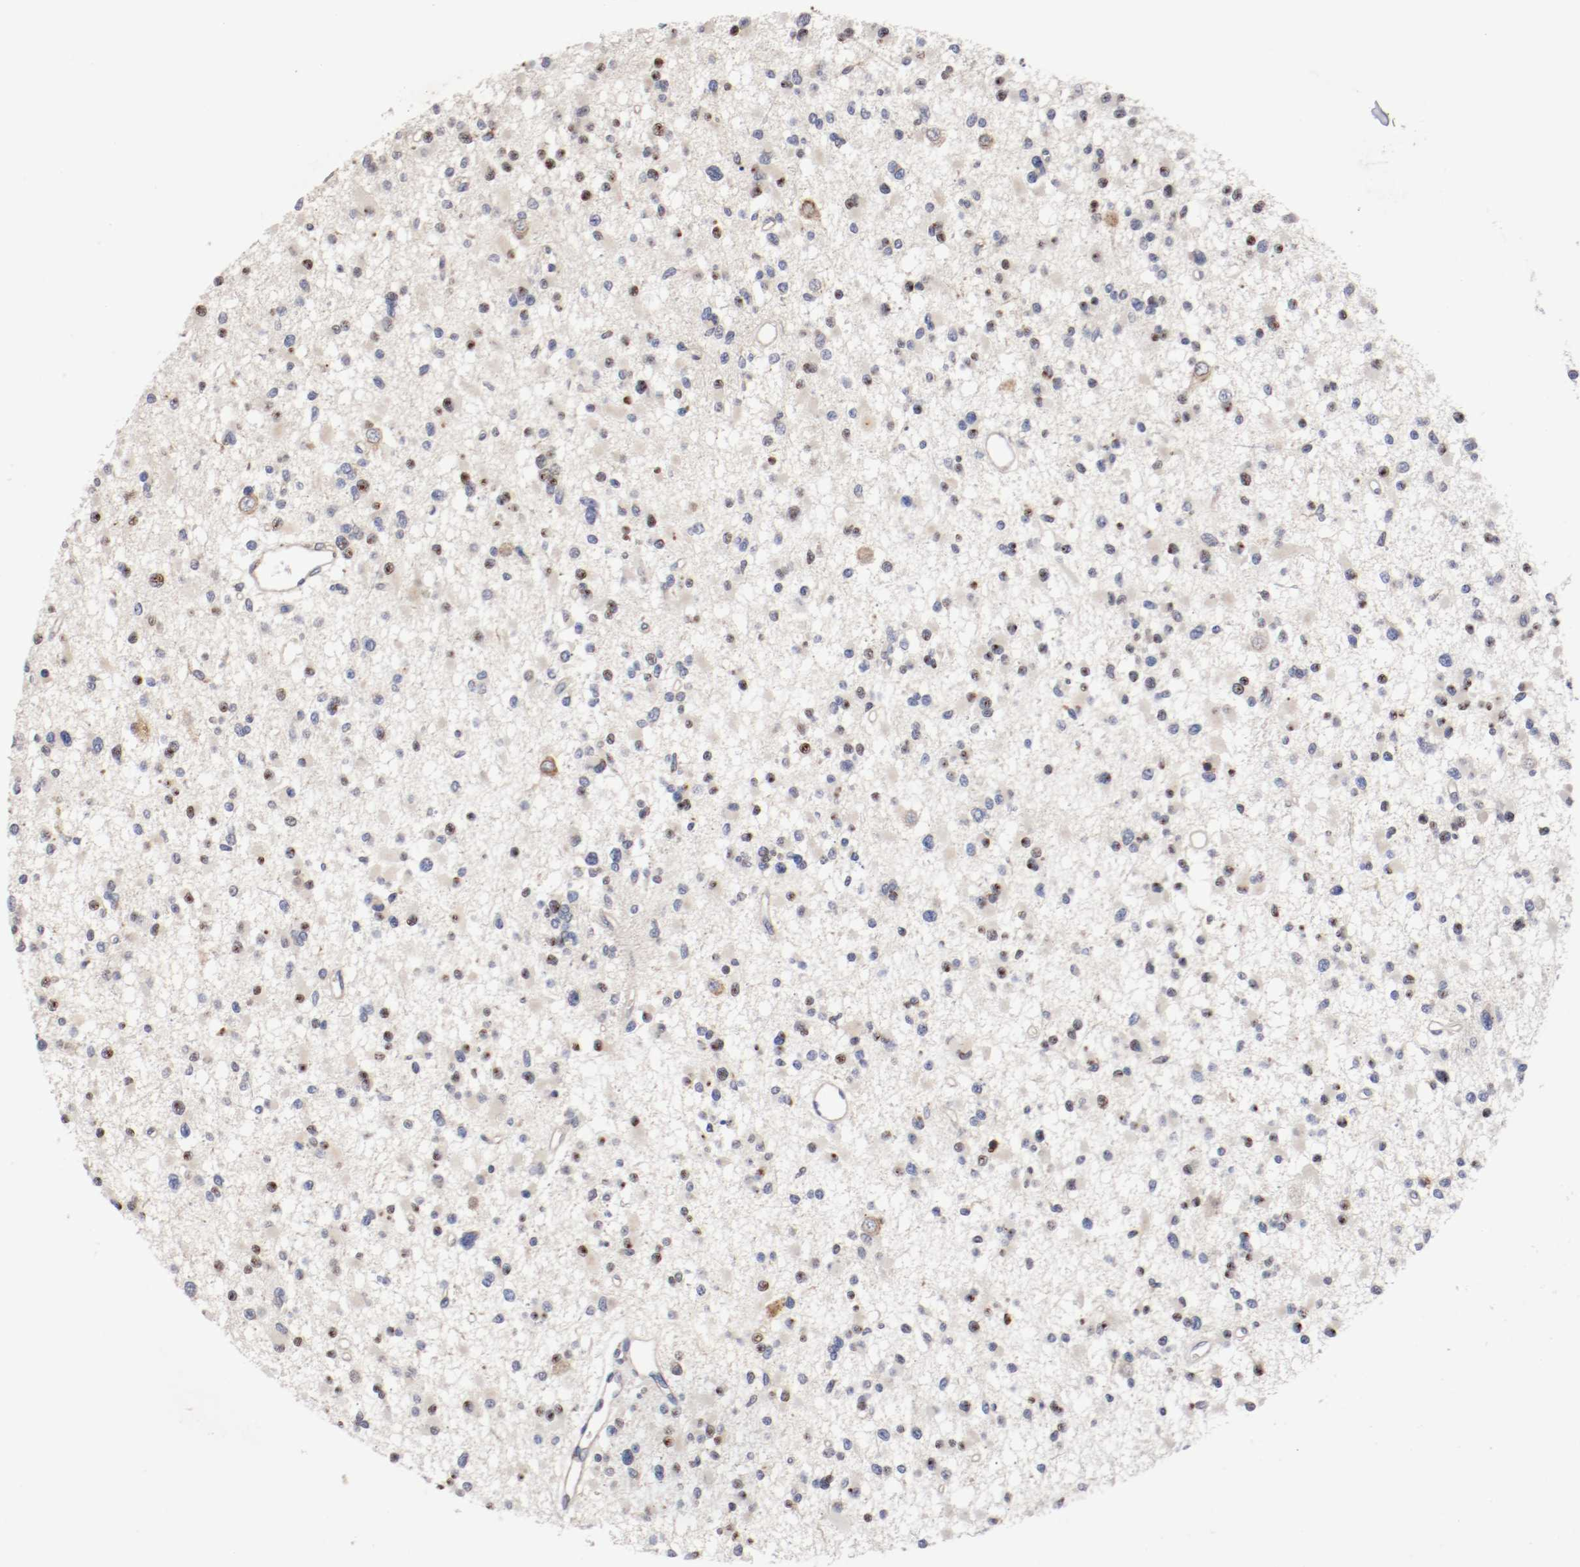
{"staining": {"intensity": "negative", "quantity": "none", "location": "none"}, "tissue": "glioma", "cell_type": "Tumor cells", "image_type": "cancer", "snomed": [{"axis": "morphology", "description": "Glioma, malignant, Low grade"}, {"axis": "topography", "description": "Brain"}], "caption": "An IHC histopathology image of glioma is shown. There is no staining in tumor cells of glioma.", "gene": "TNFSF13", "patient": {"sex": "female", "age": 22}}